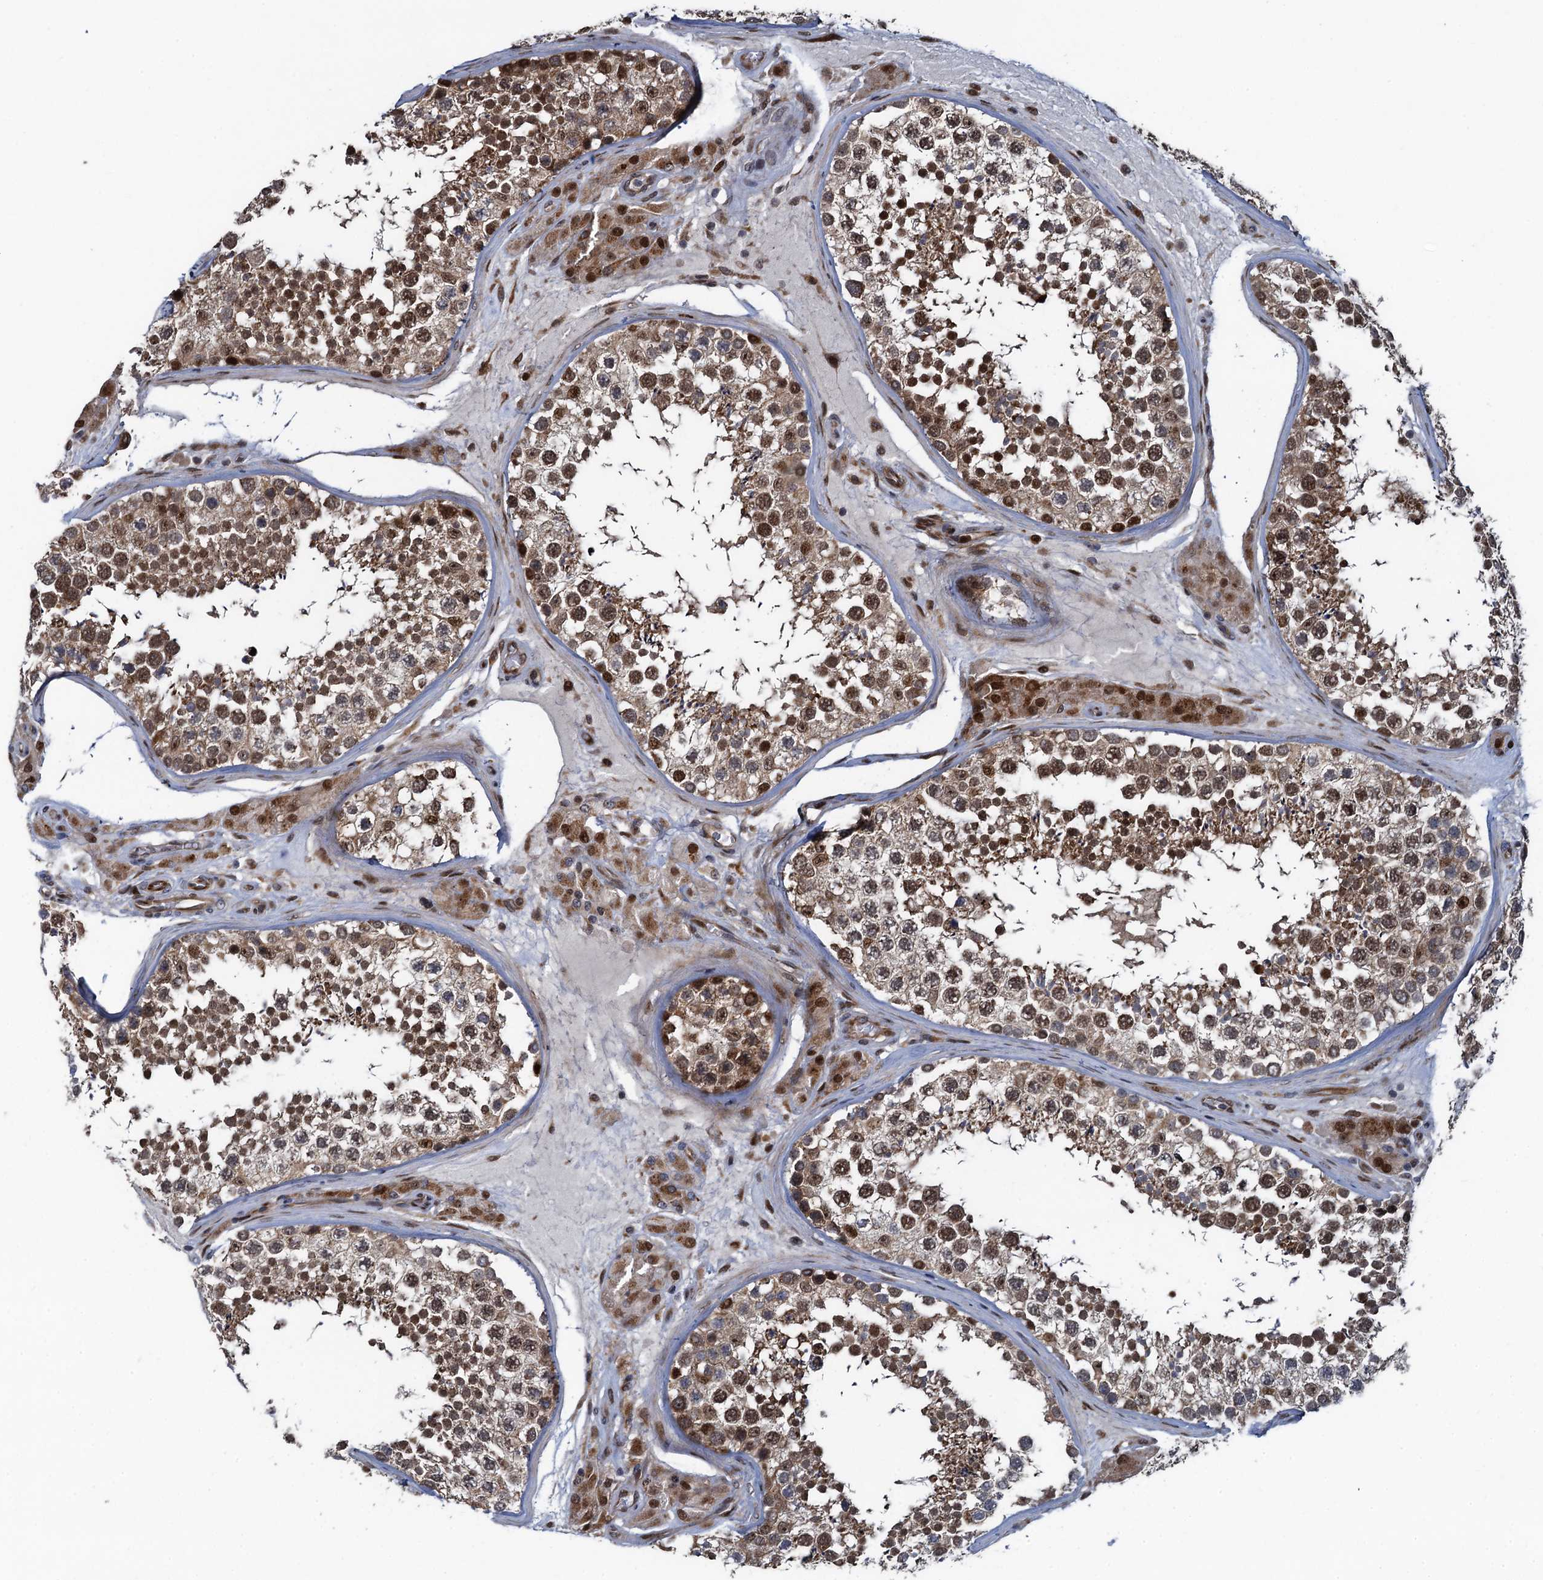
{"staining": {"intensity": "moderate", "quantity": ">75%", "location": "cytoplasmic/membranous,nuclear"}, "tissue": "testis", "cell_type": "Cells in seminiferous ducts", "image_type": "normal", "snomed": [{"axis": "morphology", "description": "Normal tissue, NOS"}, {"axis": "topography", "description": "Testis"}], "caption": "Protein expression analysis of benign testis displays moderate cytoplasmic/membranous,nuclear positivity in about >75% of cells in seminiferous ducts.", "gene": "ATOSA", "patient": {"sex": "male", "age": 46}}